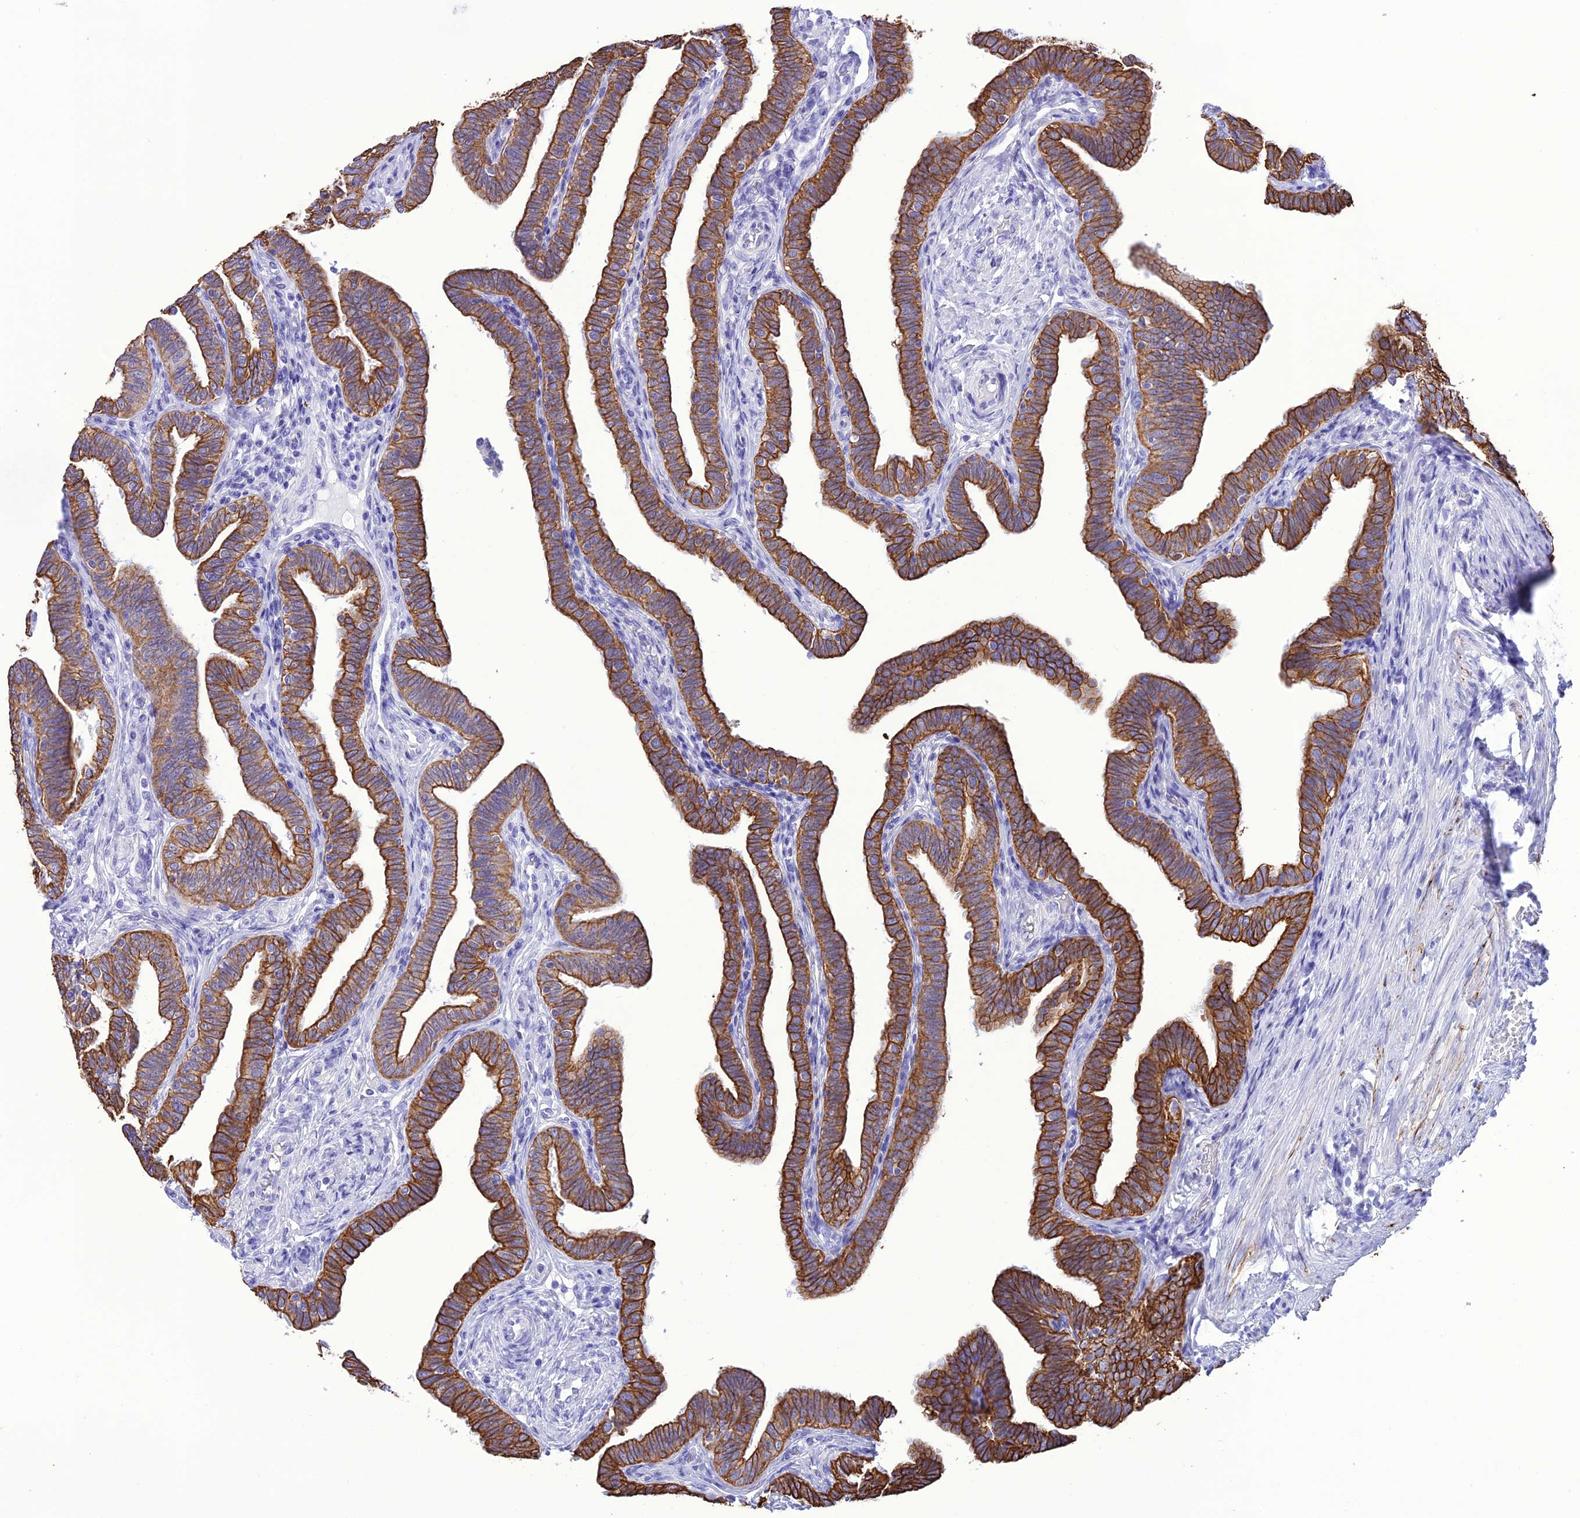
{"staining": {"intensity": "strong", "quantity": ">75%", "location": "cytoplasmic/membranous"}, "tissue": "fallopian tube", "cell_type": "Glandular cells", "image_type": "normal", "snomed": [{"axis": "morphology", "description": "Normal tissue, NOS"}, {"axis": "topography", "description": "Fallopian tube"}], "caption": "This is a micrograph of immunohistochemistry staining of unremarkable fallopian tube, which shows strong expression in the cytoplasmic/membranous of glandular cells.", "gene": "VPS52", "patient": {"sex": "female", "age": 39}}